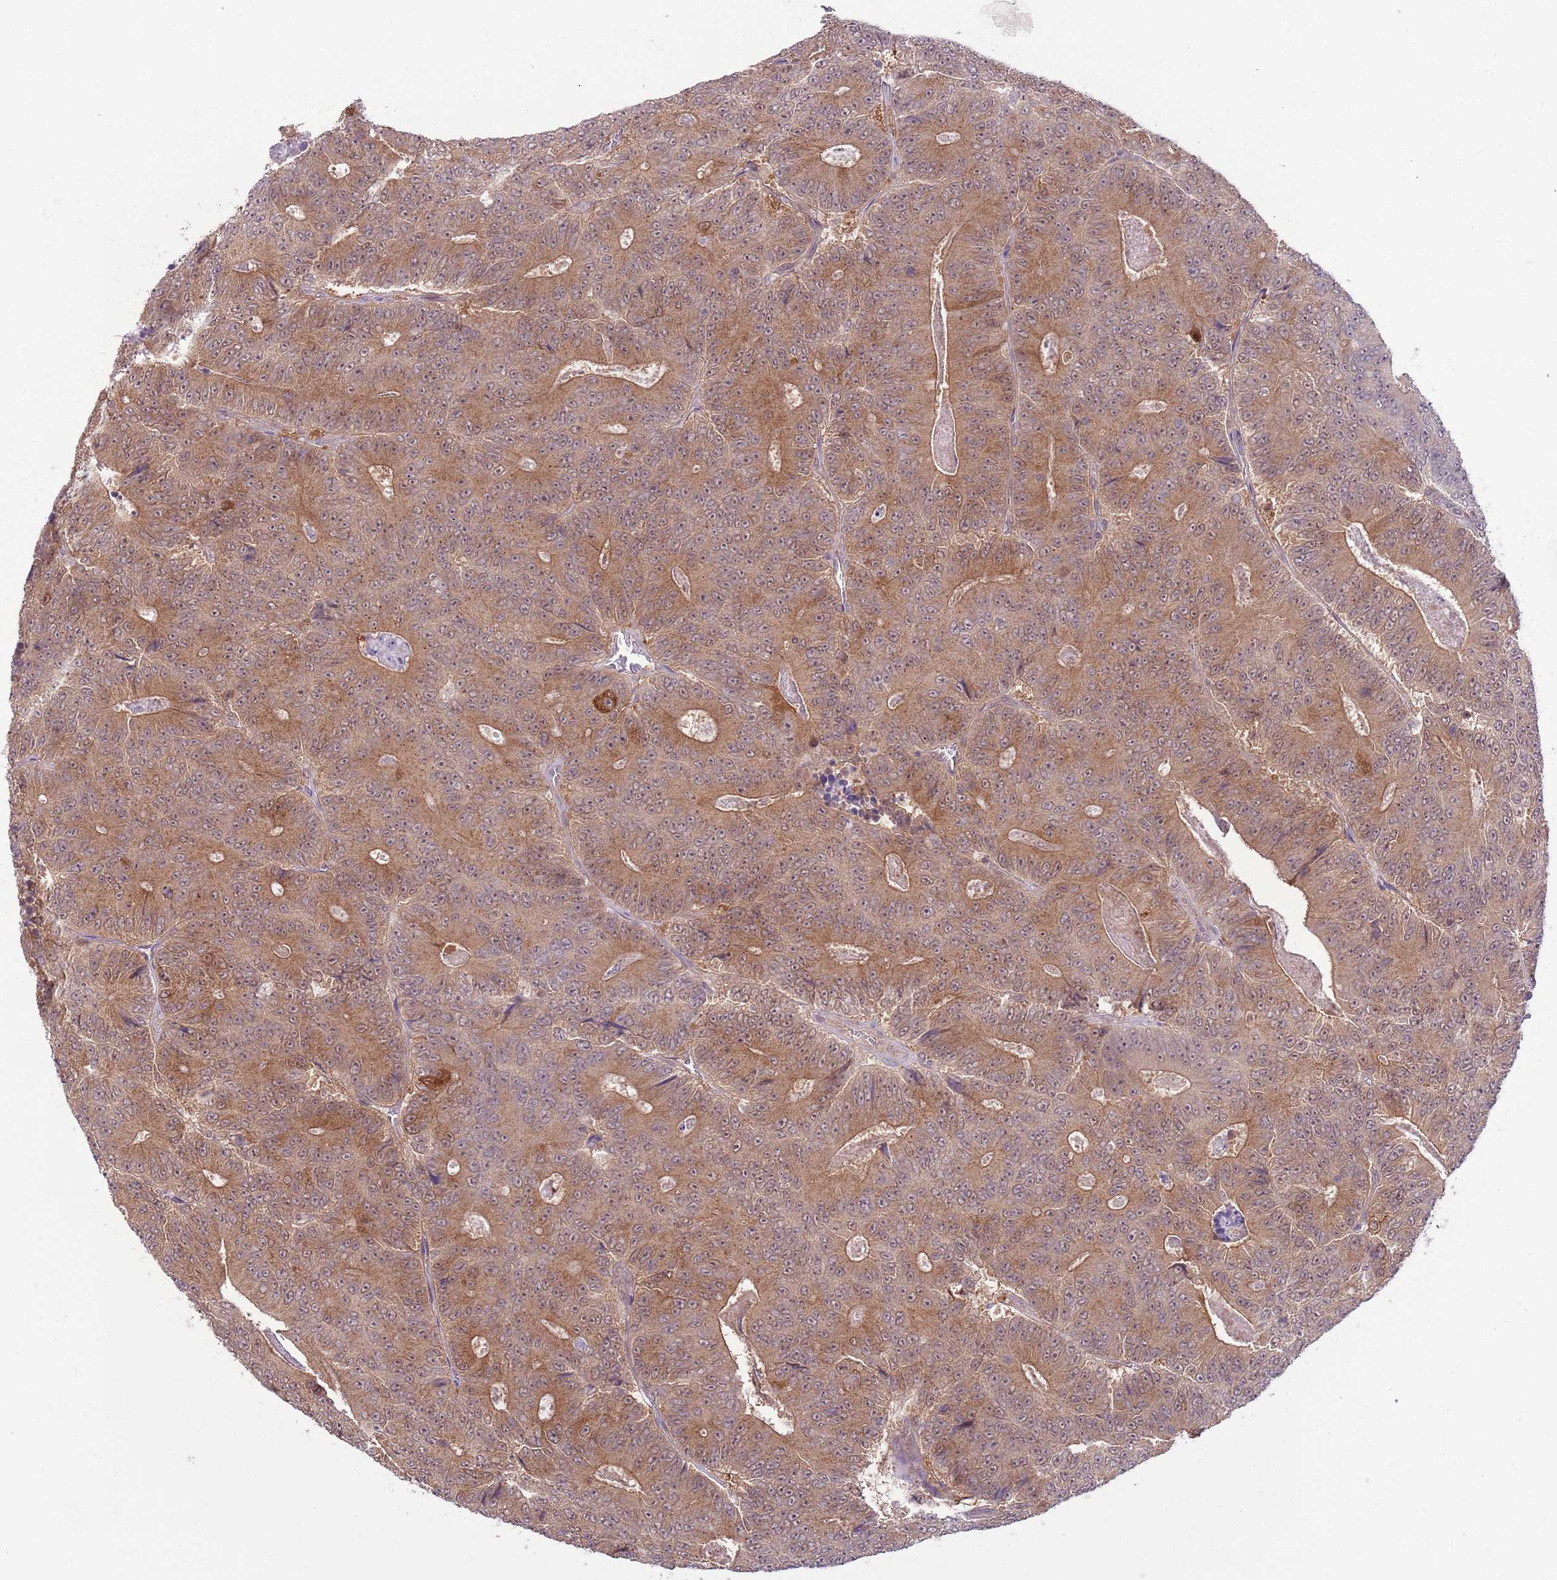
{"staining": {"intensity": "moderate", "quantity": ">75%", "location": "cytoplasmic/membranous"}, "tissue": "colorectal cancer", "cell_type": "Tumor cells", "image_type": "cancer", "snomed": [{"axis": "morphology", "description": "Adenocarcinoma, NOS"}, {"axis": "topography", "description": "Colon"}], "caption": "This micrograph displays immunohistochemistry (IHC) staining of human colorectal cancer (adenocarcinoma), with medium moderate cytoplasmic/membranous positivity in approximately >75% of tumor cells.", "gene": "COPE", "patient": {"sex": "male", "age": 83}}